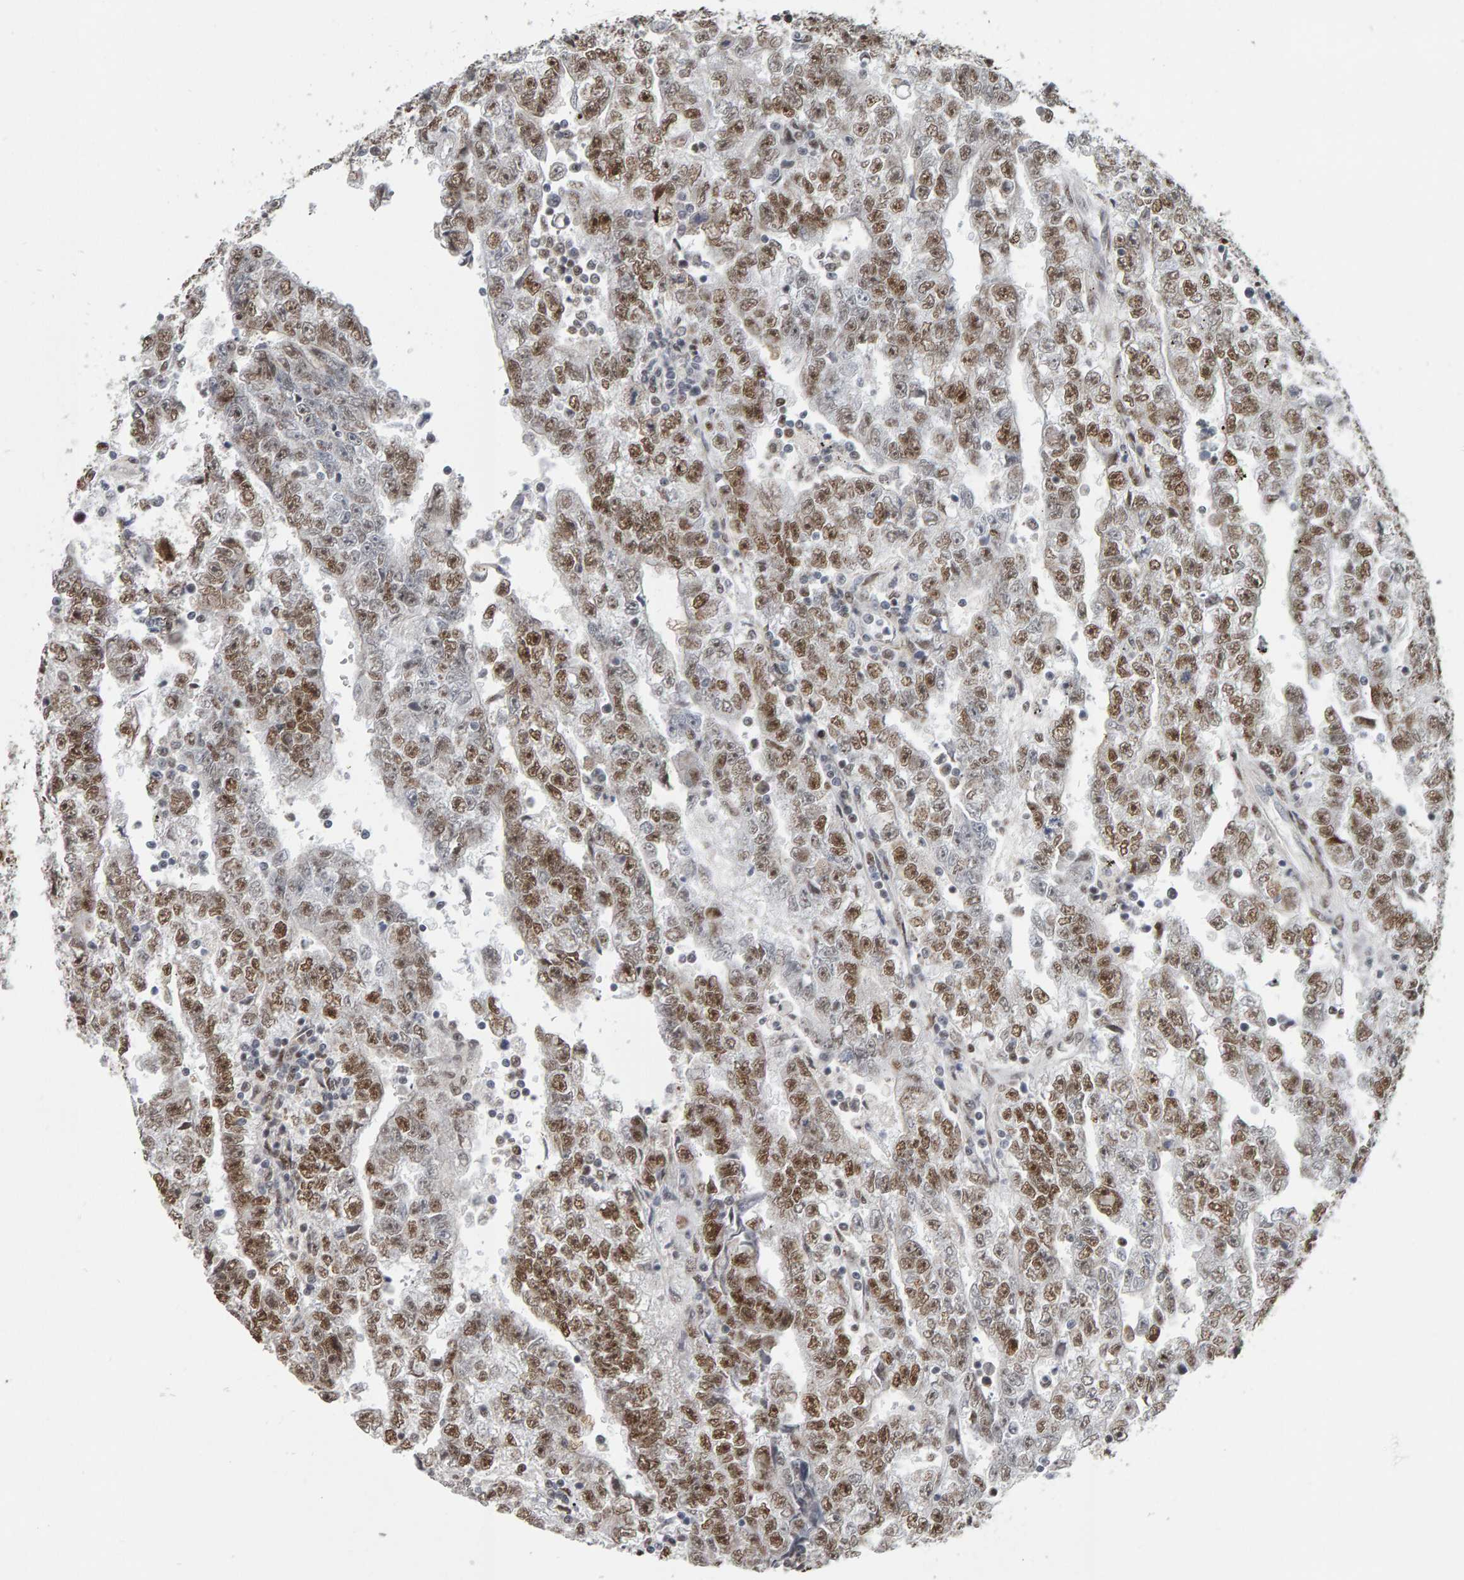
{"staining": {"intensity": "moderate", "quantity": ">75%", "location": "nuclear"}, "tissue": "testis cancer", "cell_type": "Tumor cells", "image_type": "cancer", "snomed": [{"axis": "morphology", "description": "Carcinoma, Embryonal, NOS"}, {"axis": "topography", "description": "Testis"}], "caption": "The photomicrograph shows staining of testis cancer, revealing moderate nuclear protein expression (brown color) within tumor cells. Immunohistochemistry stains the protein in brown and the nuclei are stained blue.", "gene": "ATF7IP", "patient": {"sex": "male", "age": 25}}